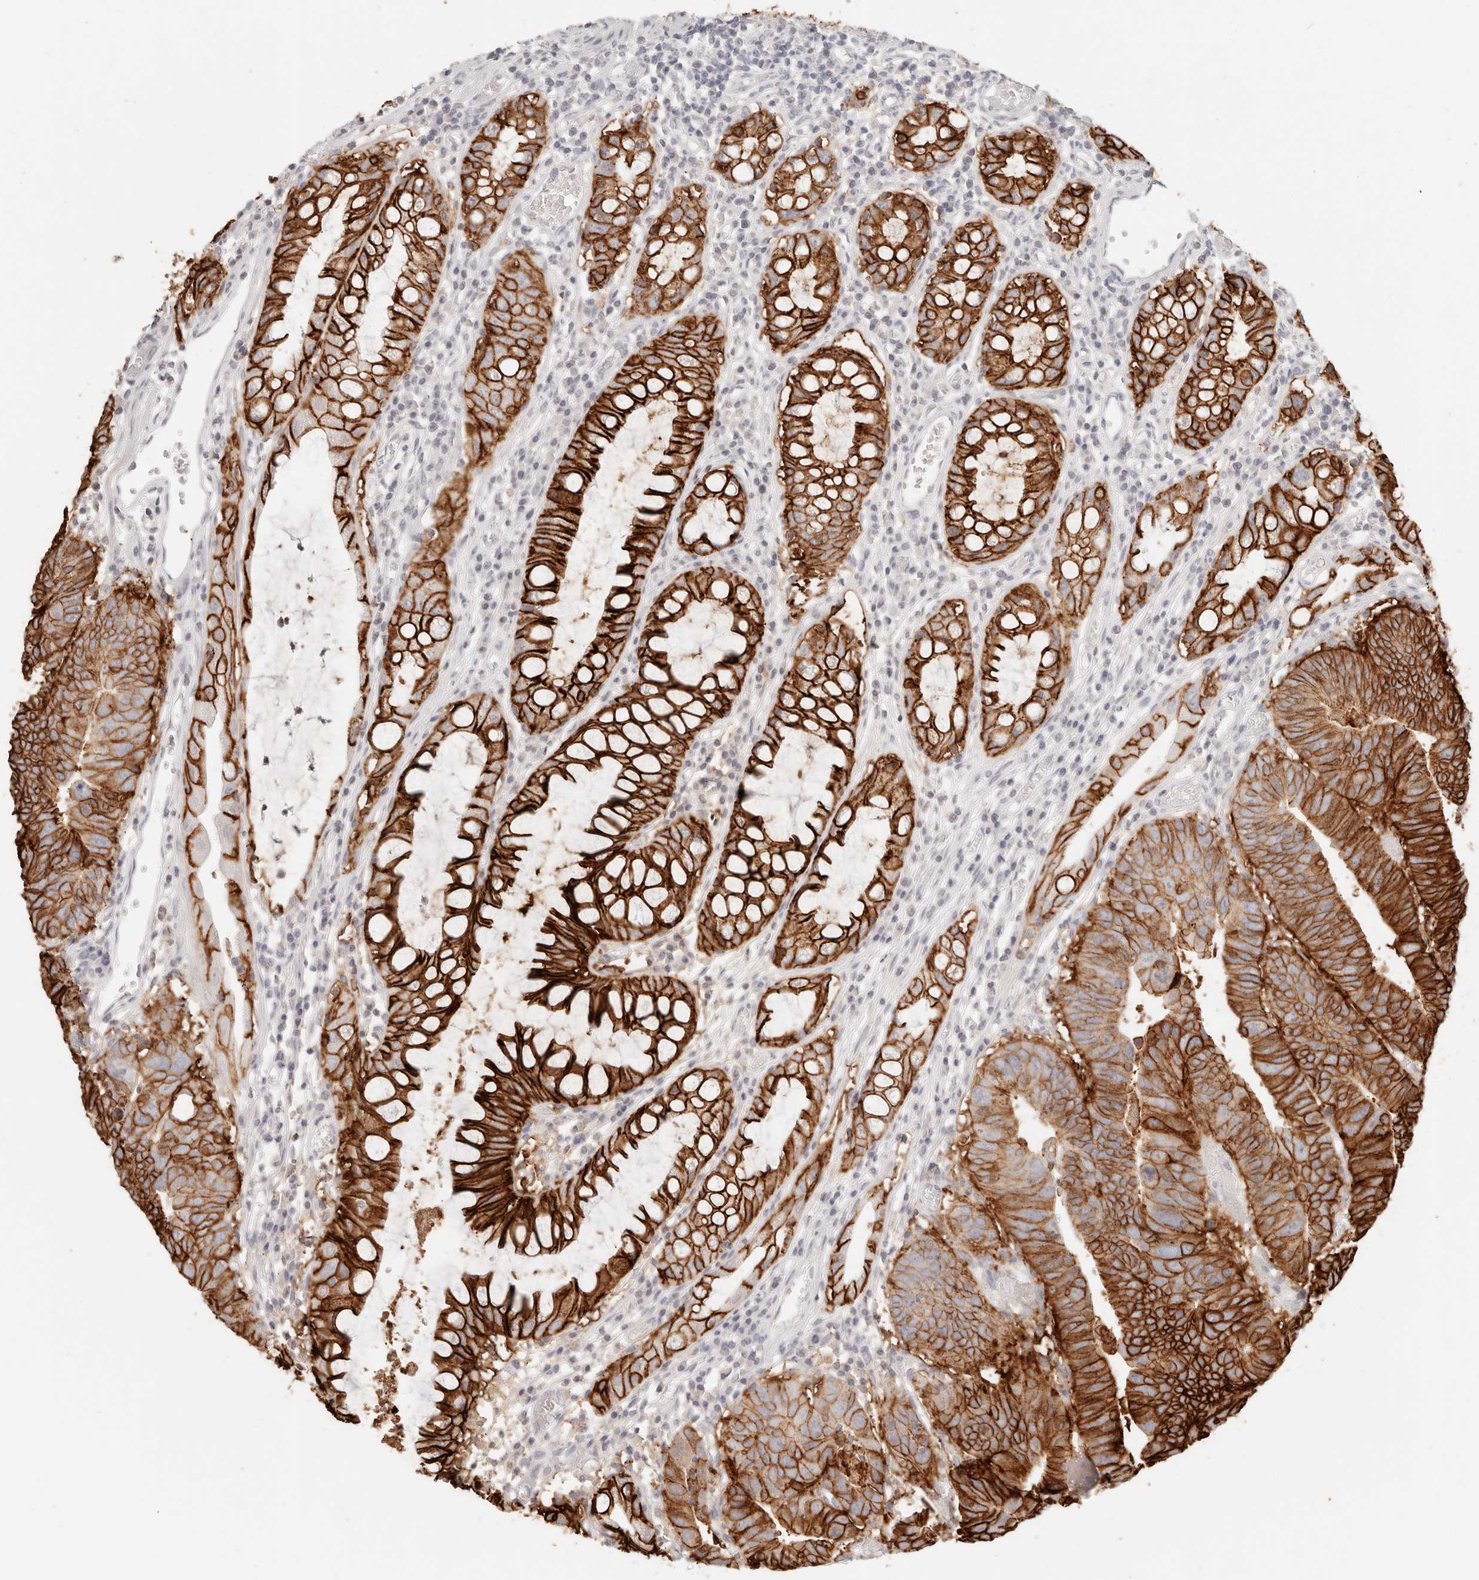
{"staining": {"intensity": "strong", "quantity": ">75%", "location": "cytoplasmic/membranous"}, "tissue": "colorectal cancer", "cell_type": "Tumor cells", "image_type": "cancer", "snomed": [{"axis": "morphology", "description": "Adenocarcinoma, NOS"}, {"axis": "topography", "description": "Rectum"}], "caption": "This histopathology image shows IHC staining of human colorectal cancer, with high strong cytoplasmic/membranous positivity in about >75% of tumor cells.", "gene": "EPCAM", "patient": {"sex": "female", "age": 65}}